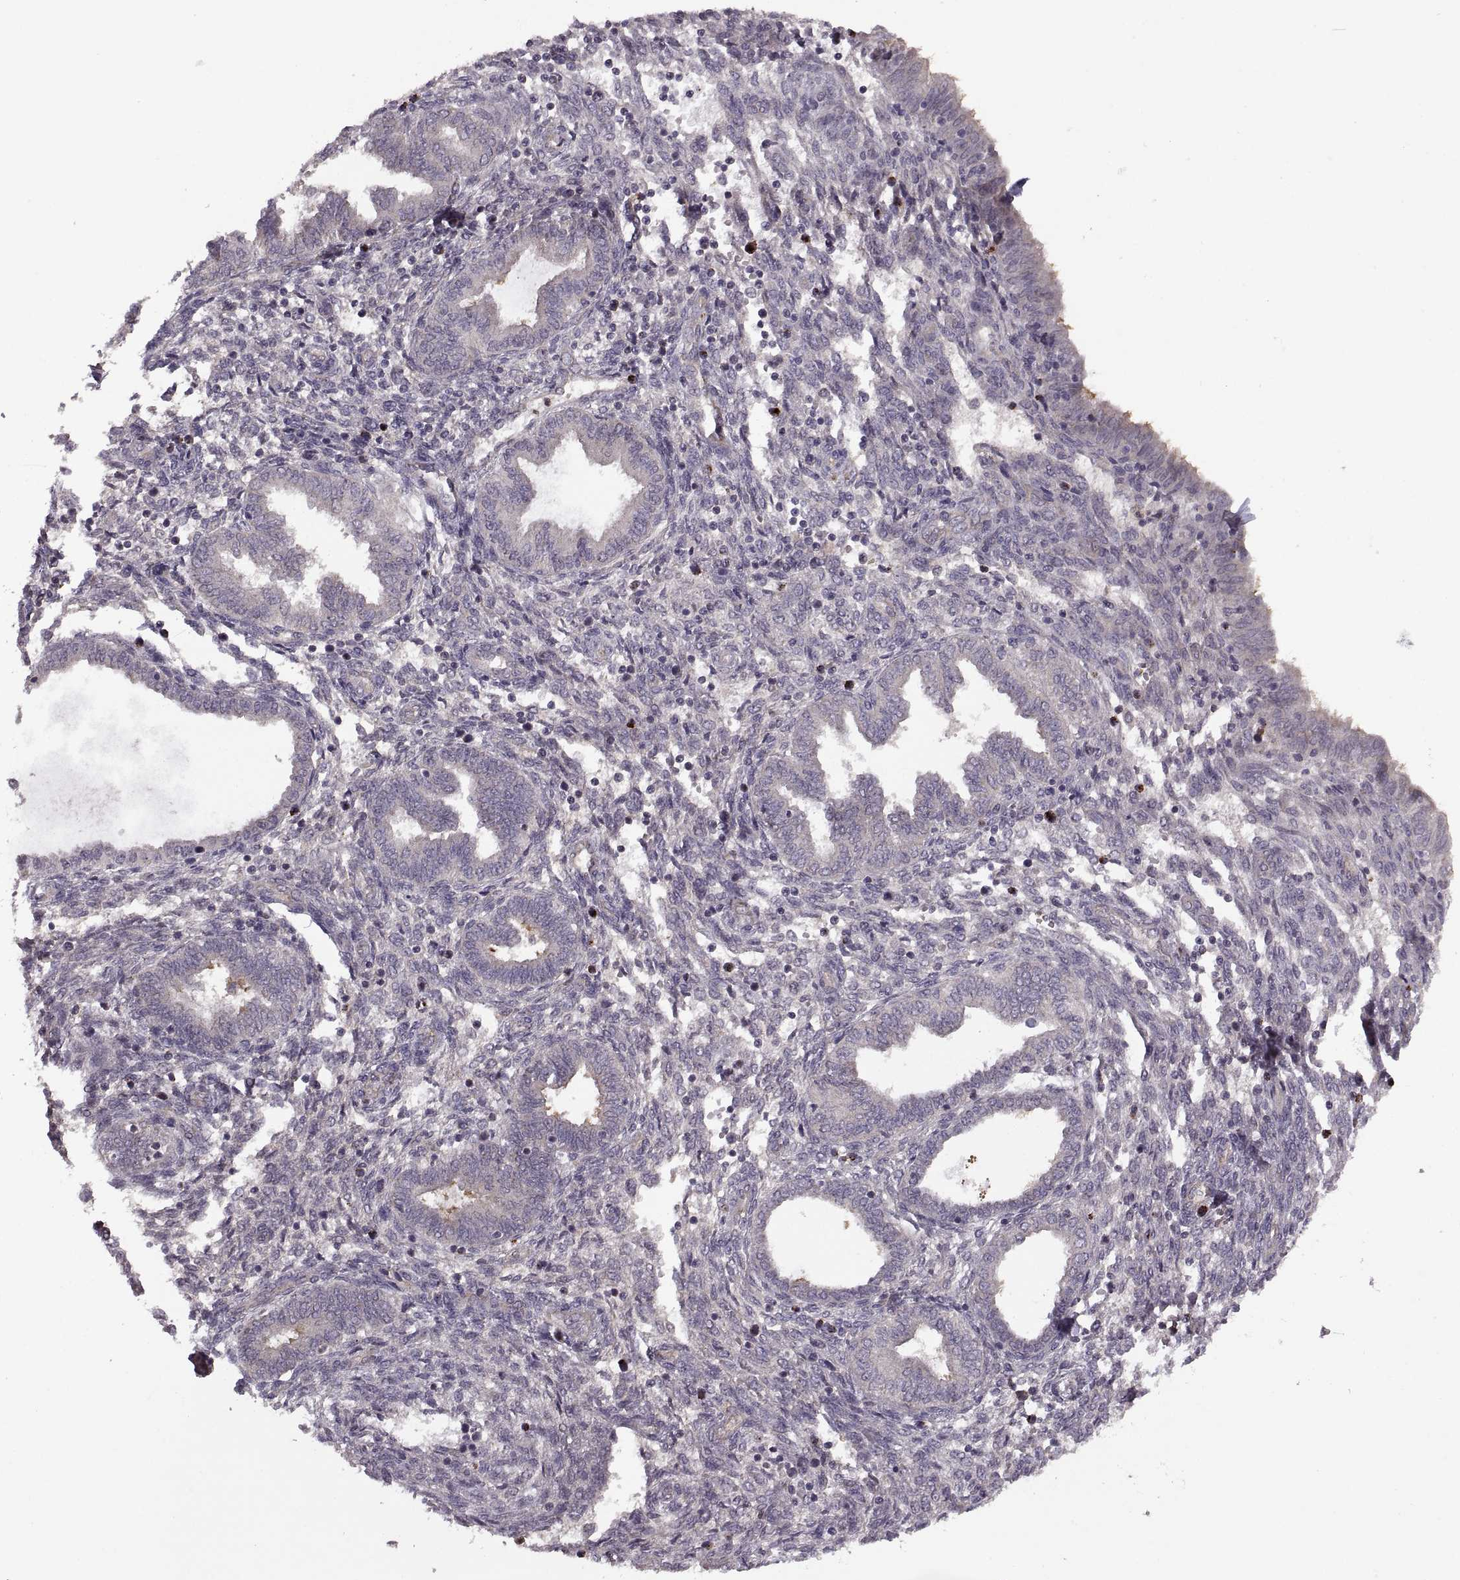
{"staining": {"intensity": "negative", "quantity": "none", "location": "none"}, "tissue": "endometrium", "cell_type": "Cells in endometrial stroma", "image_type": "normal", "snomed": [{"axis": "morphology", "description": "Normal tissue, NOS"}, {"axis": "topography", "description": "Endometrium"}], "caption": "Micrograph shows no protein expression in cells in endometrial stroma of unremarkable endometrium. Nuclei are stained in blue.", "gene": "PIERCE1", "patient": {"sex": "female", "age": 42}}